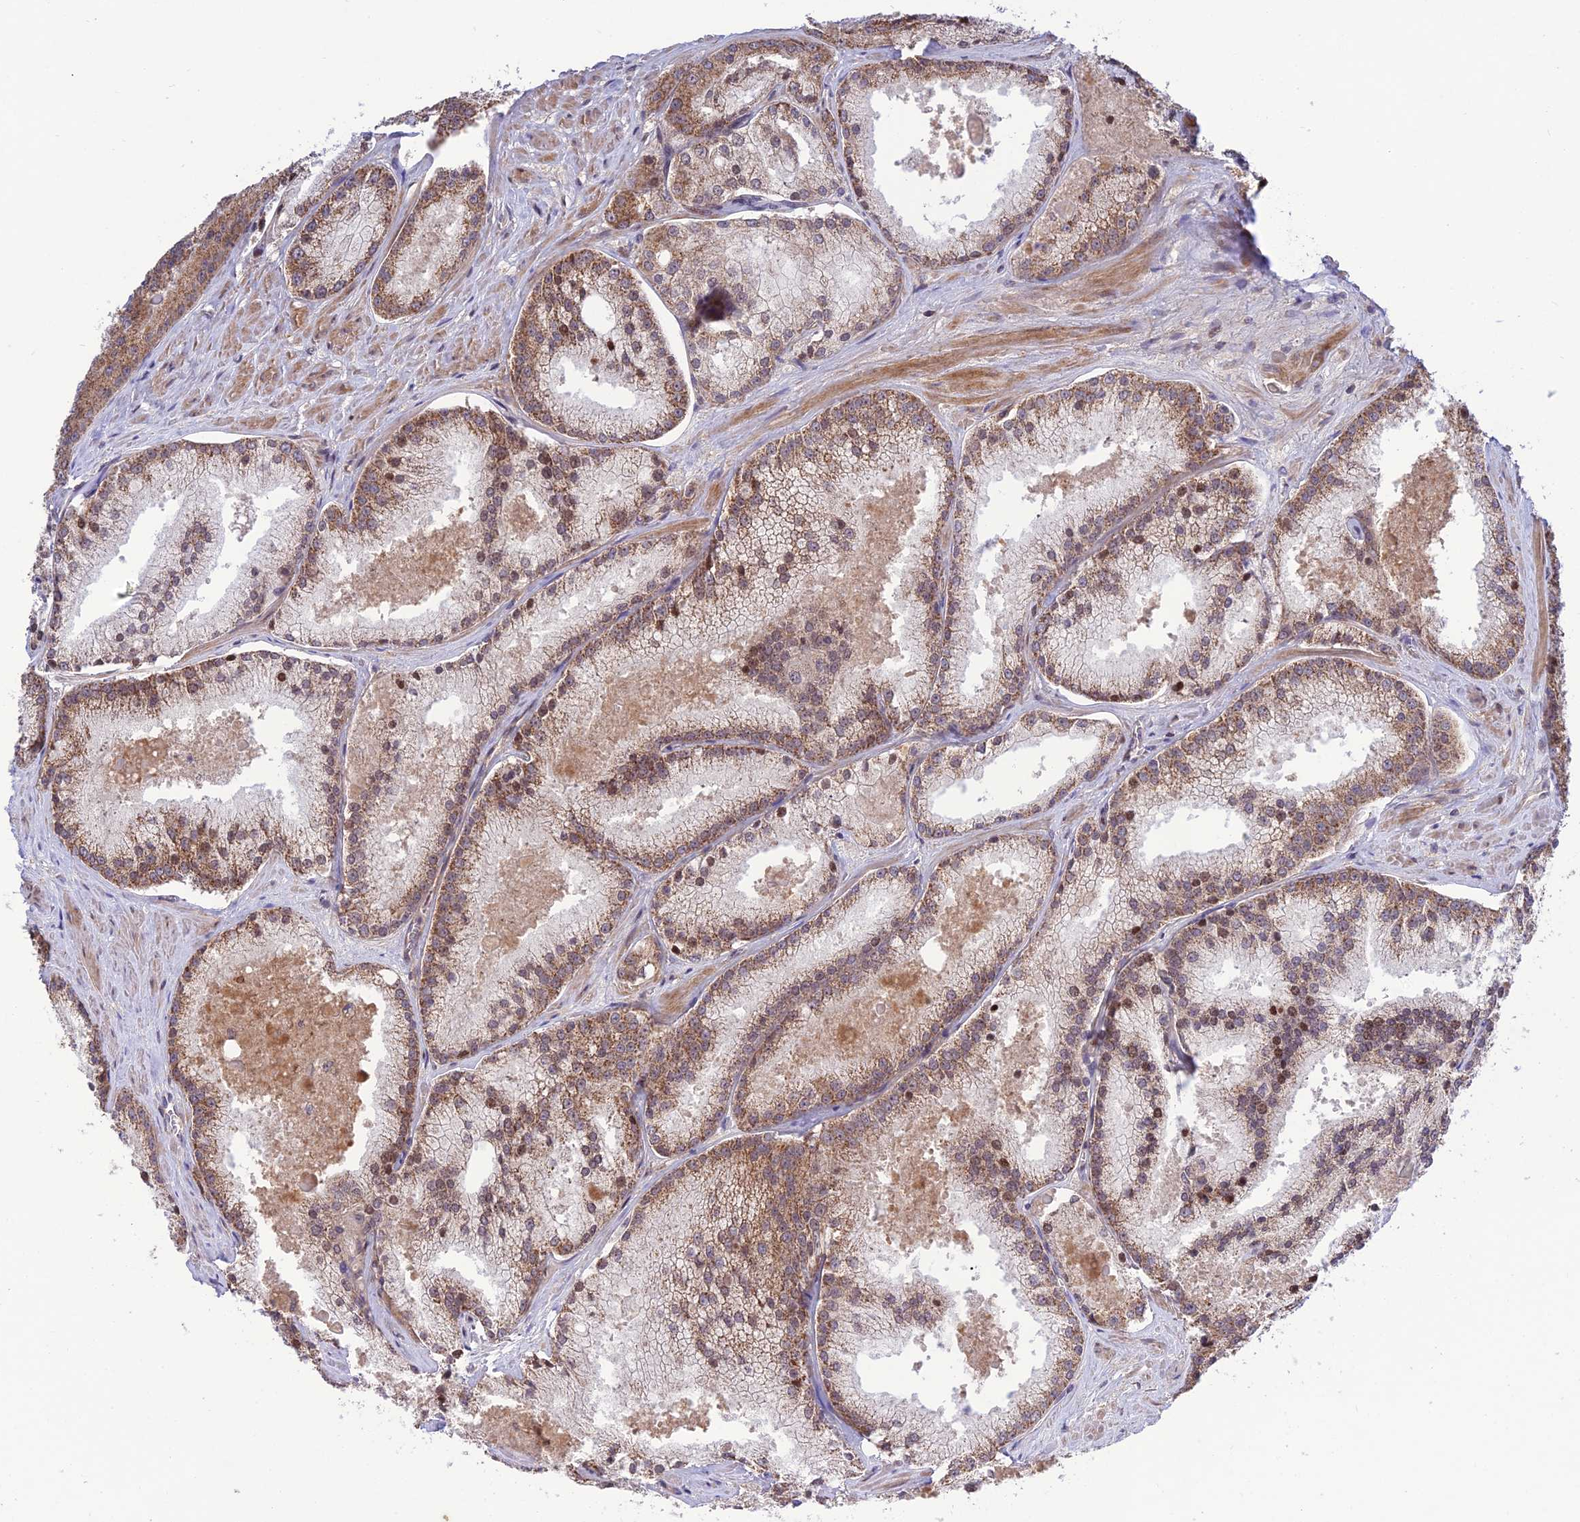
{"staining": {"intensity": "moderate", "quantity": ">75%", "location": "cytoplasmic/membranous,nuclear"}, "tissue": "prostate cancer", "cell_type": "Tumor cells", "image_type": "cancer", "snomed": [{"axis": "morphology", "description": "Adenocarcinoma, High grade"}, {"axis": "topography", "description": "Prostate"}], "caption": "The image displays immunohistochemical staining of prostate adenocarcinoma (high-grade). There is moderate cytoplasmic/membranous and nuclear positivity is identified in approximately >75% of tumor cells.", "gene": "PLEKHG2", "patient": {"sex": "male", "age": 61}}